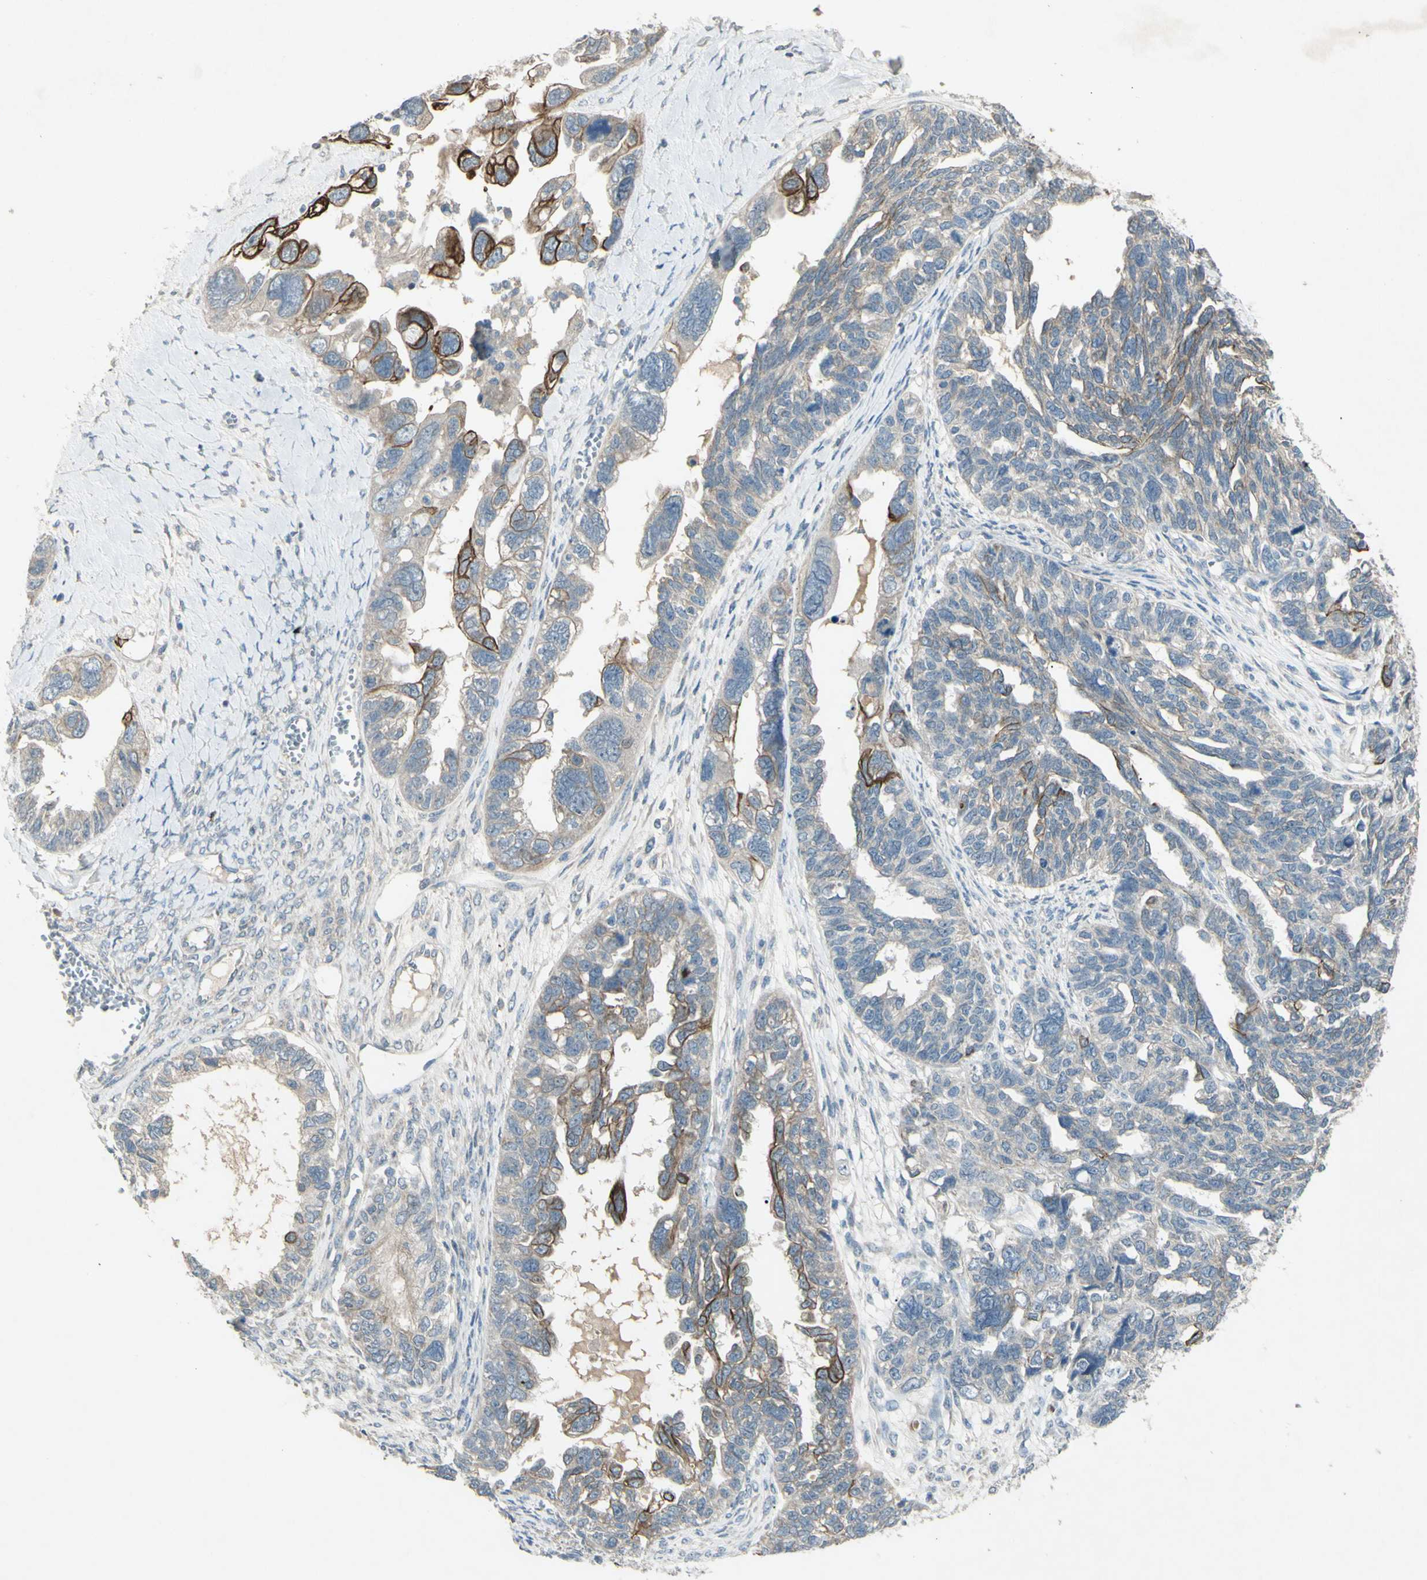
{"staining": {"intensity": "strong", "quantity": "<25%", "location": "cytoplasmic/membranous"}, "tissue": "ovarian cancer", "cell_type": "Tumor cells", "image_type": "cancer", "snomed": [{"axis": "morphology", "description": "Cystadenocarcinoma, serous, NOS"}, {"axis": "topography", "description": "Ovary"}], "caption": "An immunohistochemistry photomicrograph of neoplastic tissue is shown. Protein staining in brown shows strong cytoplasmic/membranous positivity in ovarian serous cystadenocarcinoma within tumor cells.", "gene": "TIMM21", "patient": {"sex": "female", "age": 79}}